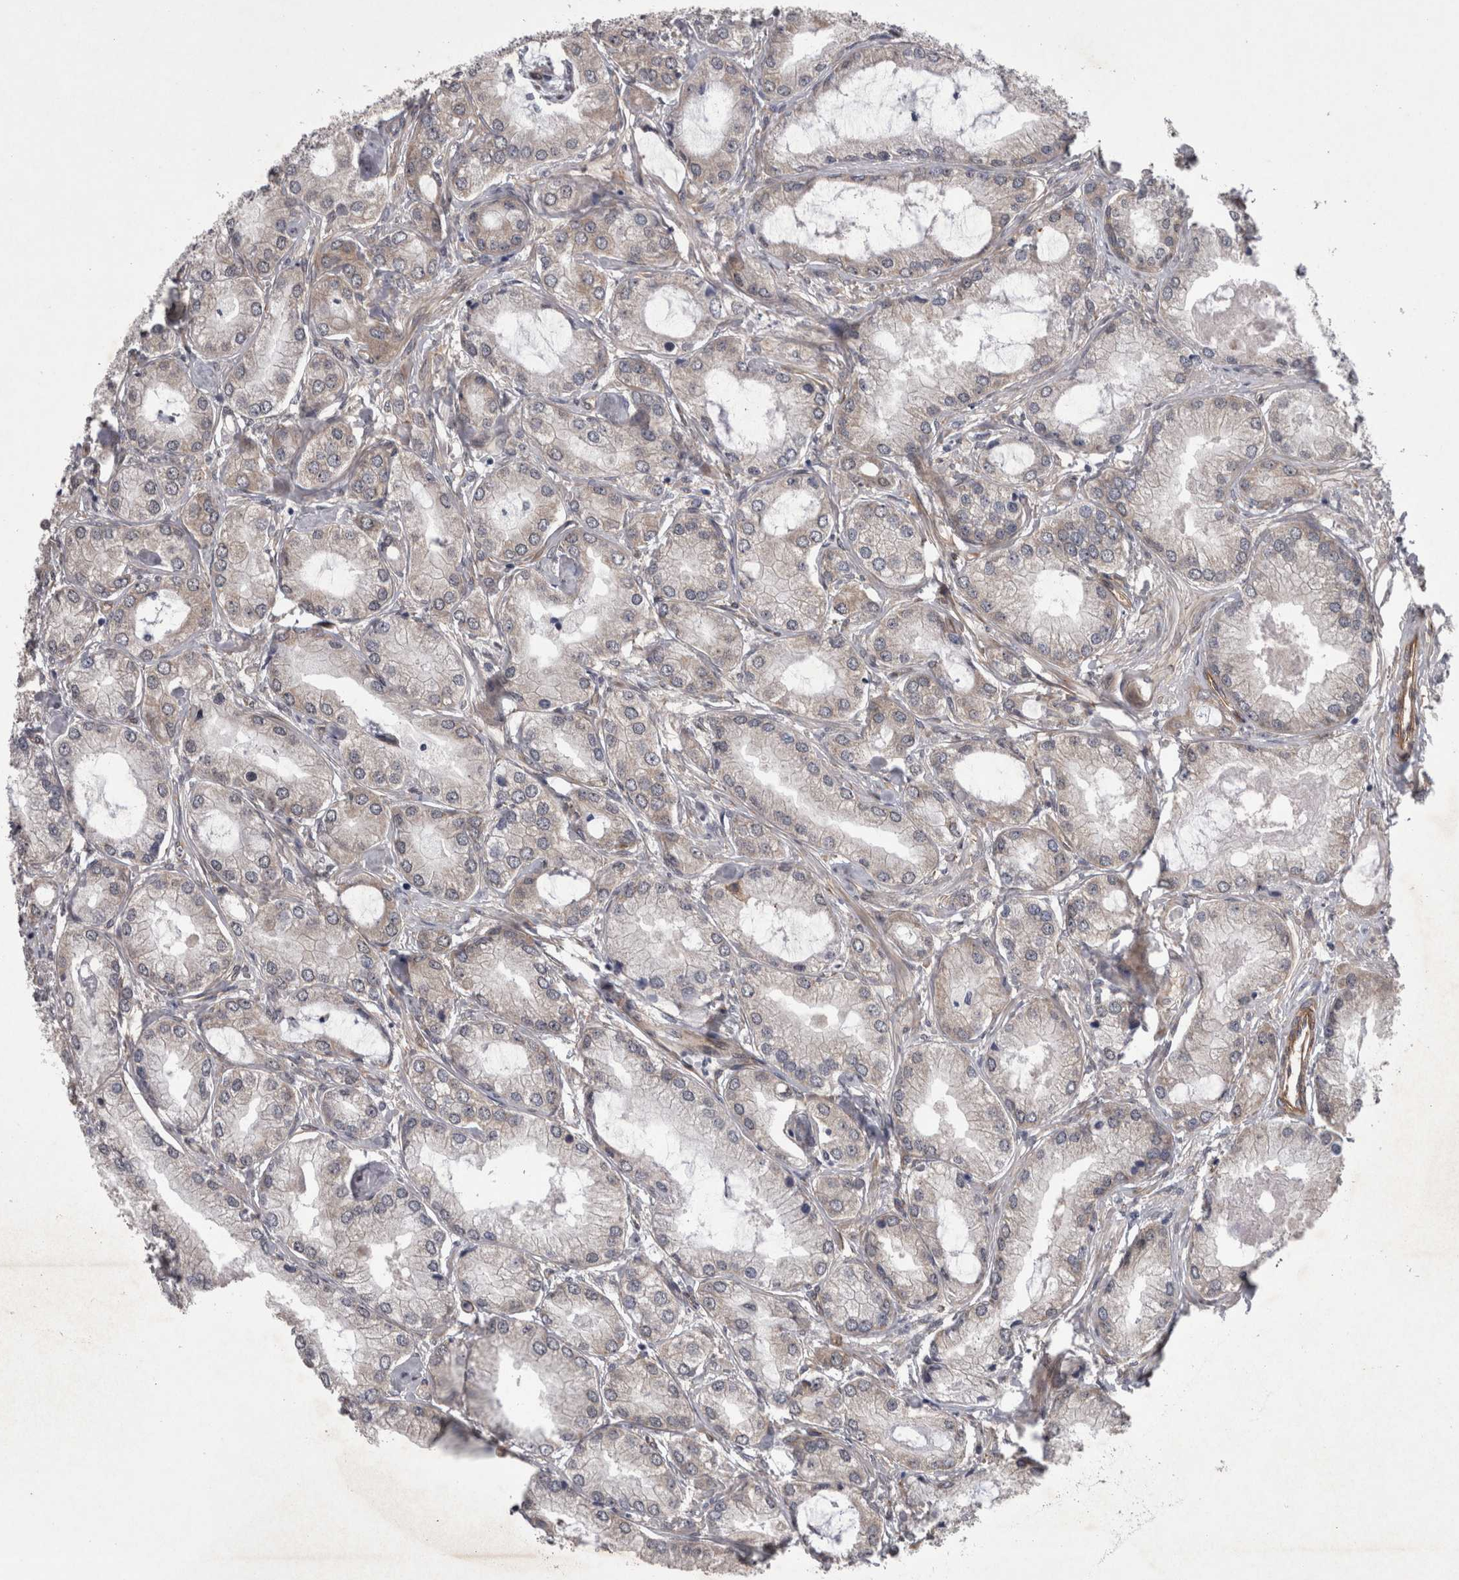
{"staining": {"intensity": "negative", "quantity": "none", "location": "none"}, "tissue": "prostate cancer", "cell_type": "Tumor cells", "image_type": "cancer", "snomed": [{"axis": "morphology", "description": "Adenocarcinoma, Low grade"}, {"axis": "topography", "description": "Prostate"}], "caption": "A micrograph of human prostate cancer is negative for staining in tumor cells.", "gene": "DDX6", "patient": {"sex": "male", "age": 62}}